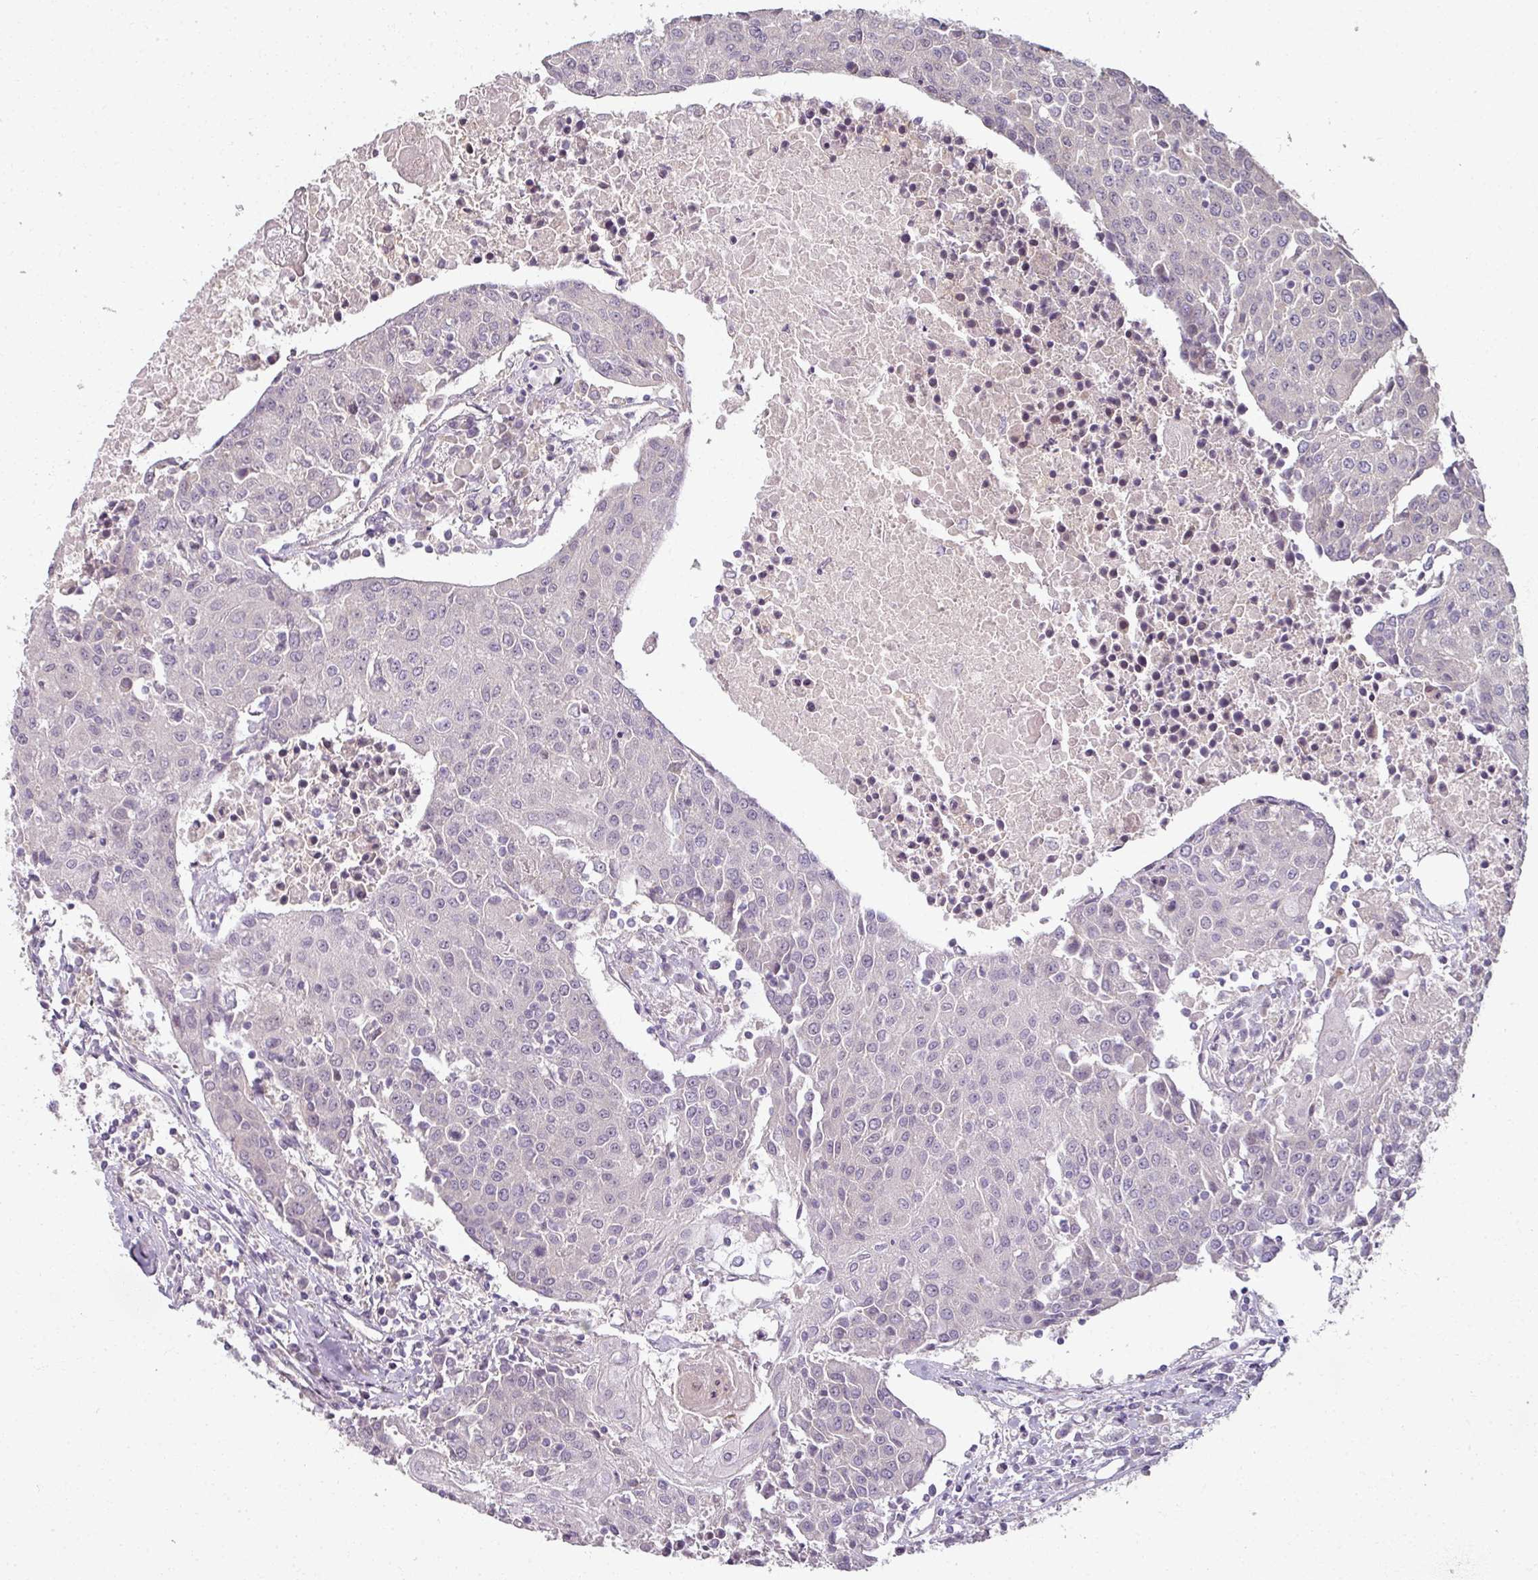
{"staining": {"intensity": "negative", "quantity": "none", "location": "none"}, "tissue": "urothelial cancer", "cell_type": "Tumor cells", "image_type": "cancer", "snomed": [{"axis": "morphology", "description": "Urothelial carcinoma, High grade"}, {"axis": "topography", "description": "Urinary bladder"}], "caption": "The photomicrograph reveals no staining of tumor cells in urothelial carcinoma (high-grade).", "gene": "MYMK", "patient": {"sex": "female", "age": 85}}